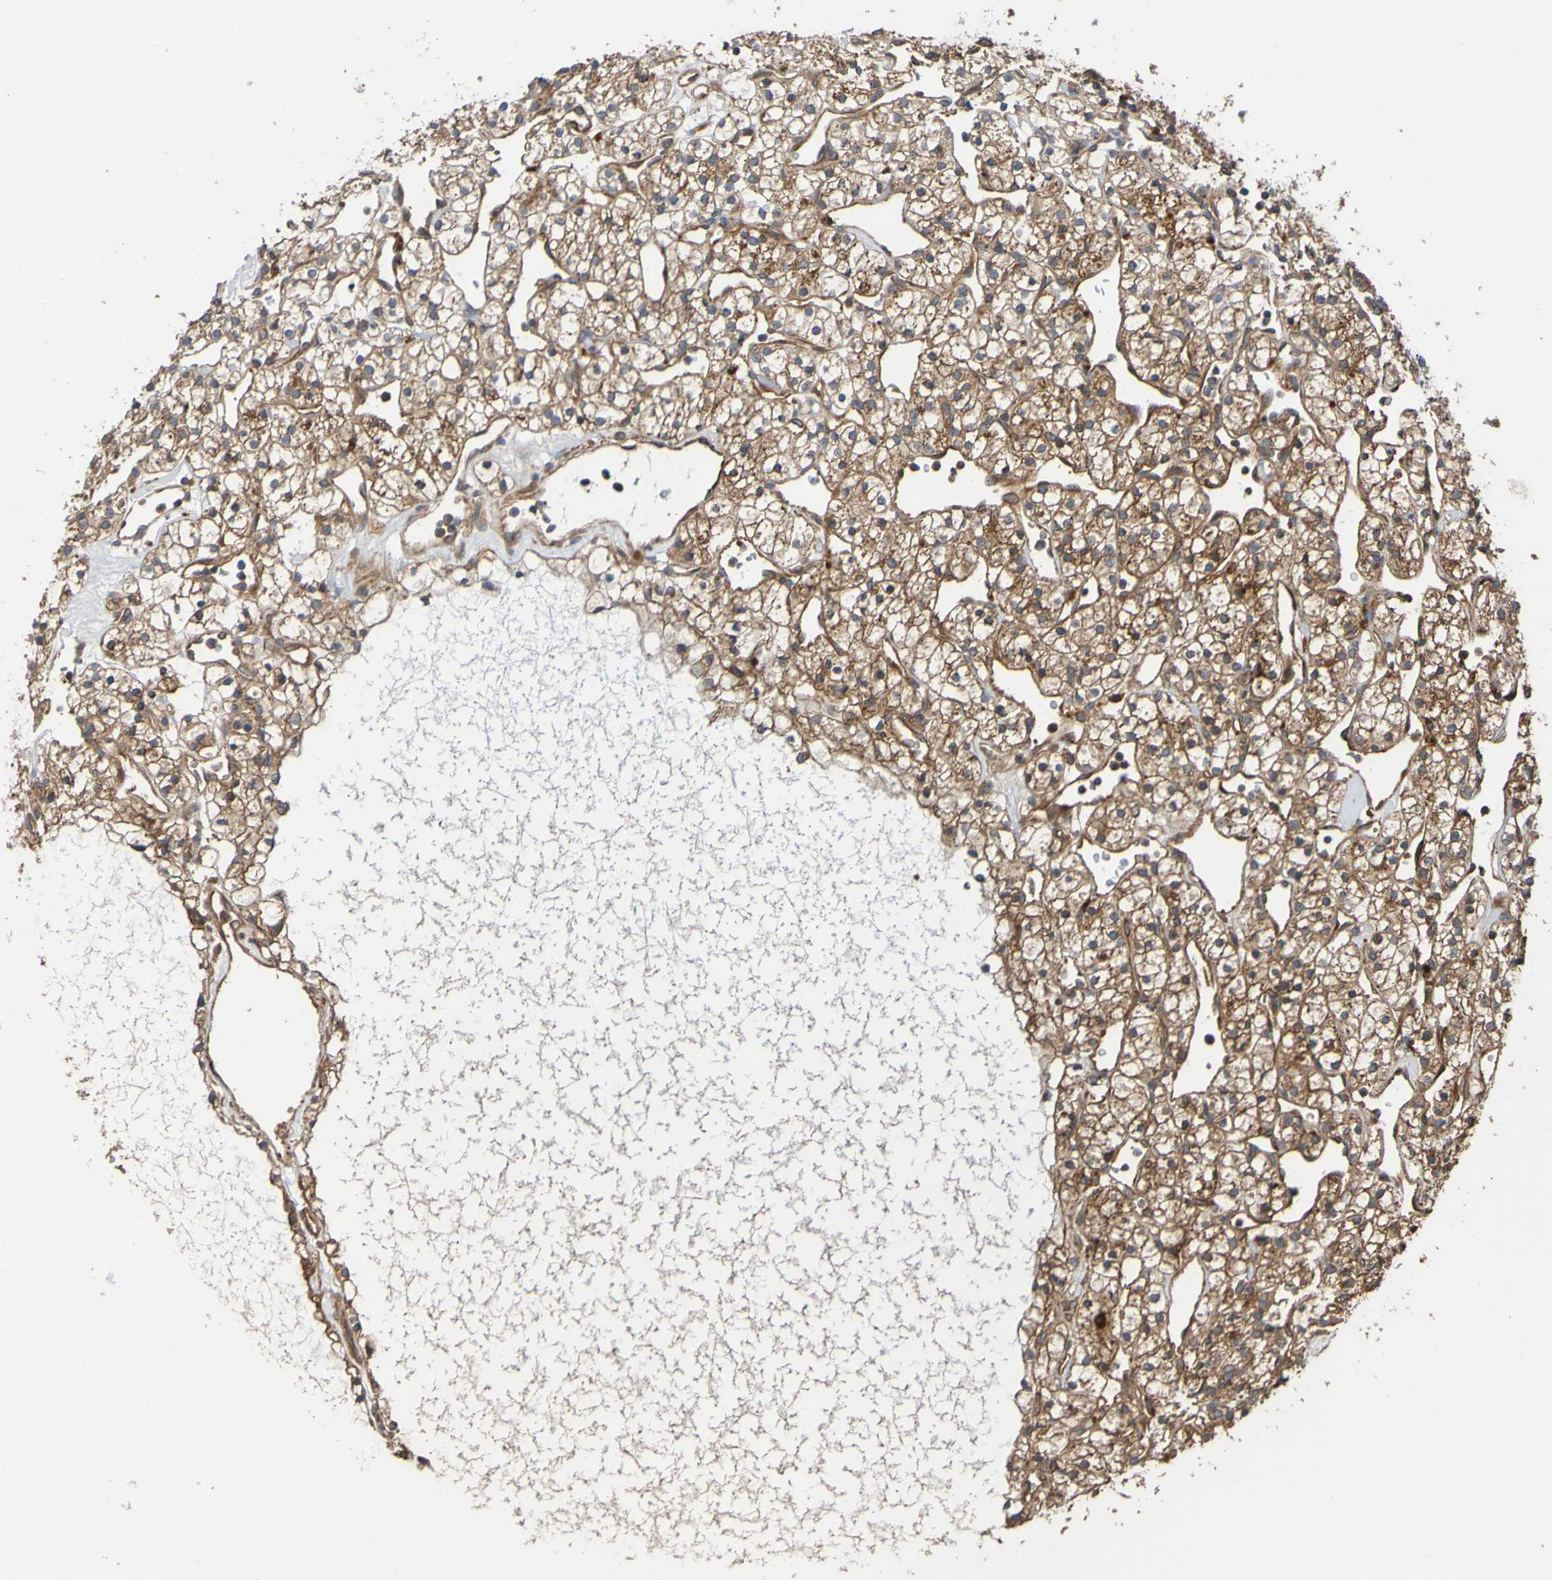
{"staining": {"intensity": "moderate", "quantity": ">75%", "location": "cytoplasmic/membranous"}, "tissue": "renal cancer", "cell_type": "Tumor cells", "image_type": "cancer", "snomed": [{"axis": "morphology", "description": "Adenocarcinoma, NOS"}, {"axis": "topography", "description": "Kidney"}], "caption": "Immunohistochemistry micrograph of human renal cancer (adenocarcinoma) stained for a protein (brown), which shows medium levels of moderate cytoplasmic/membranous expression in approximately >75% of tumor cells.", "gene": "UCN", "patient": {"sex": "female", "age": 60}}